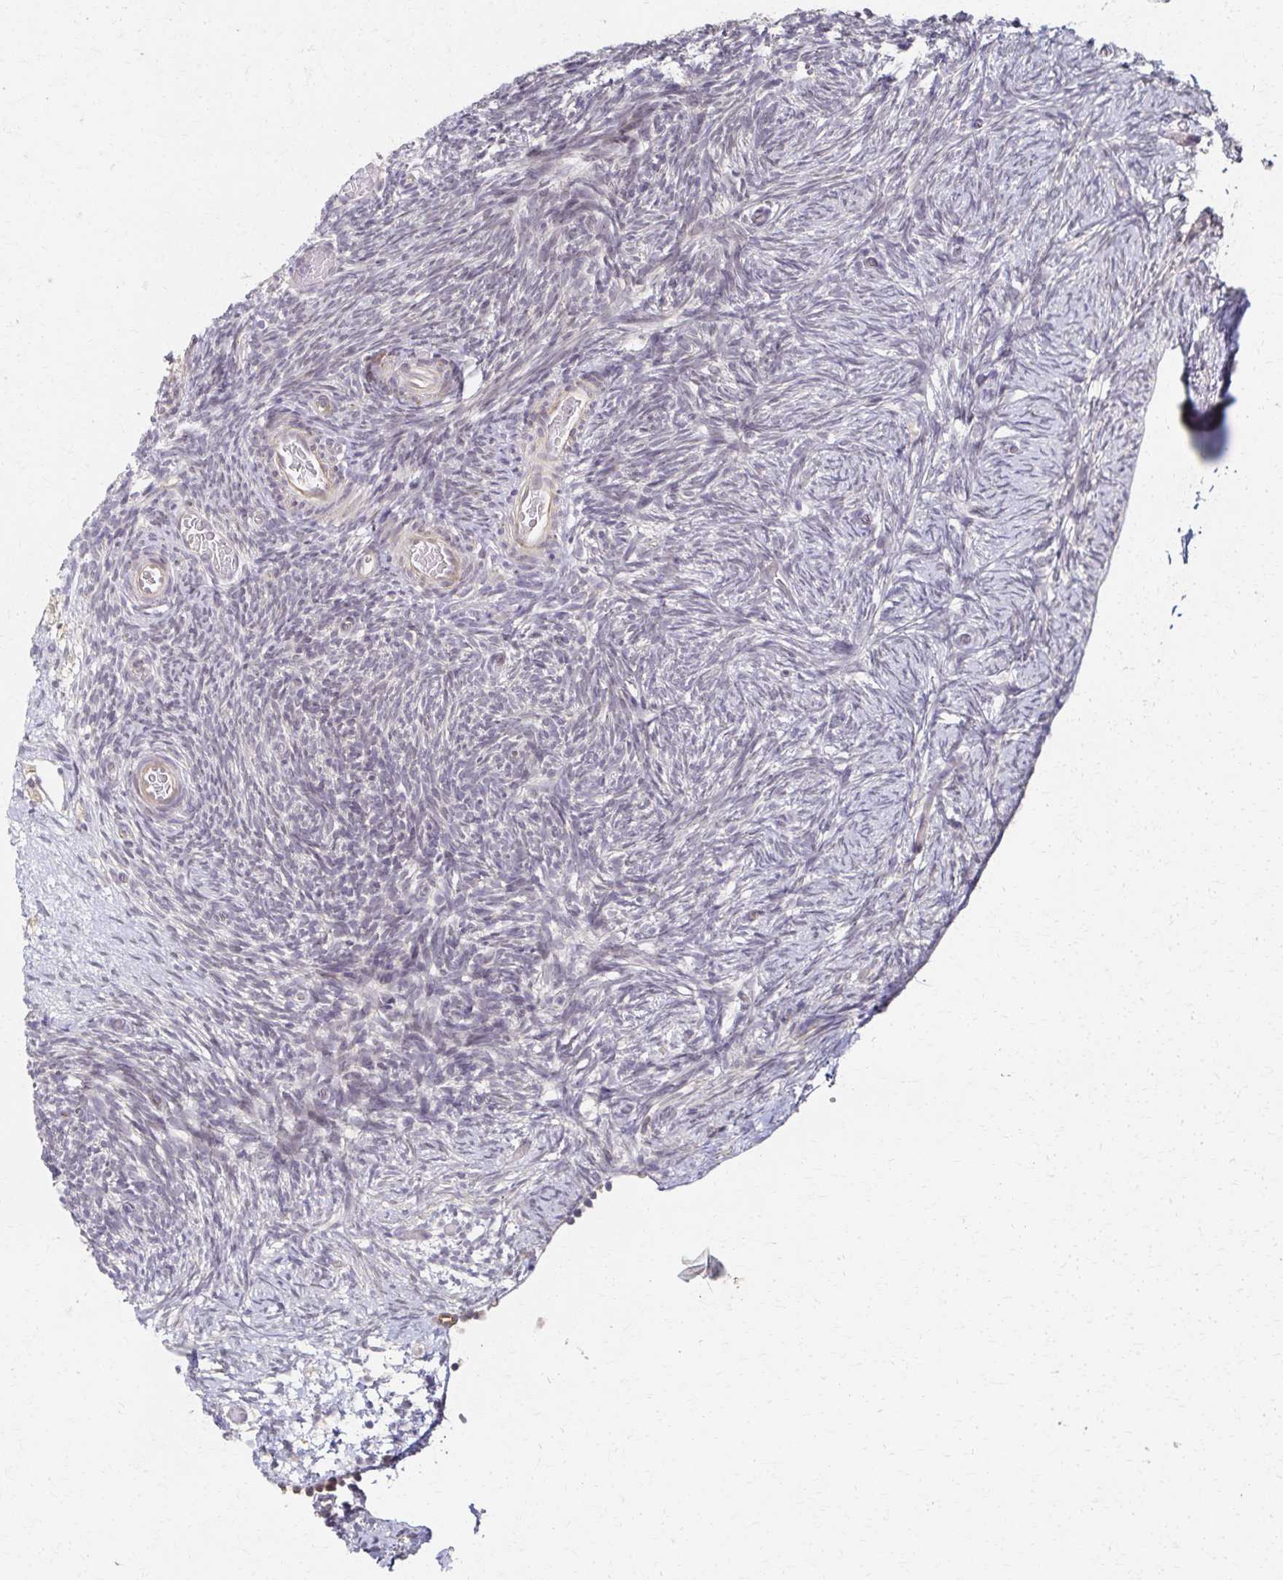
{"staining": {"intensity": "weak", "quantity": ">75%", "location": "cytoplasmic/membranous"}, "tissue": "ovary", "cell_type": "Follicle cells", "image_type": "normal", "snomed": [{"axis": "morphology", "description": "Normal tissue, NOS"}, {"axis": "topography", "description": "Ovary"}], "caption": "Protein expression analysis of normal ovary demonstrates weak cytoplasmic/membranous expression in approximately >75% of follicle cells.", "gene": "EOLA1", "patient": {"sex": "female", "age": 39}}